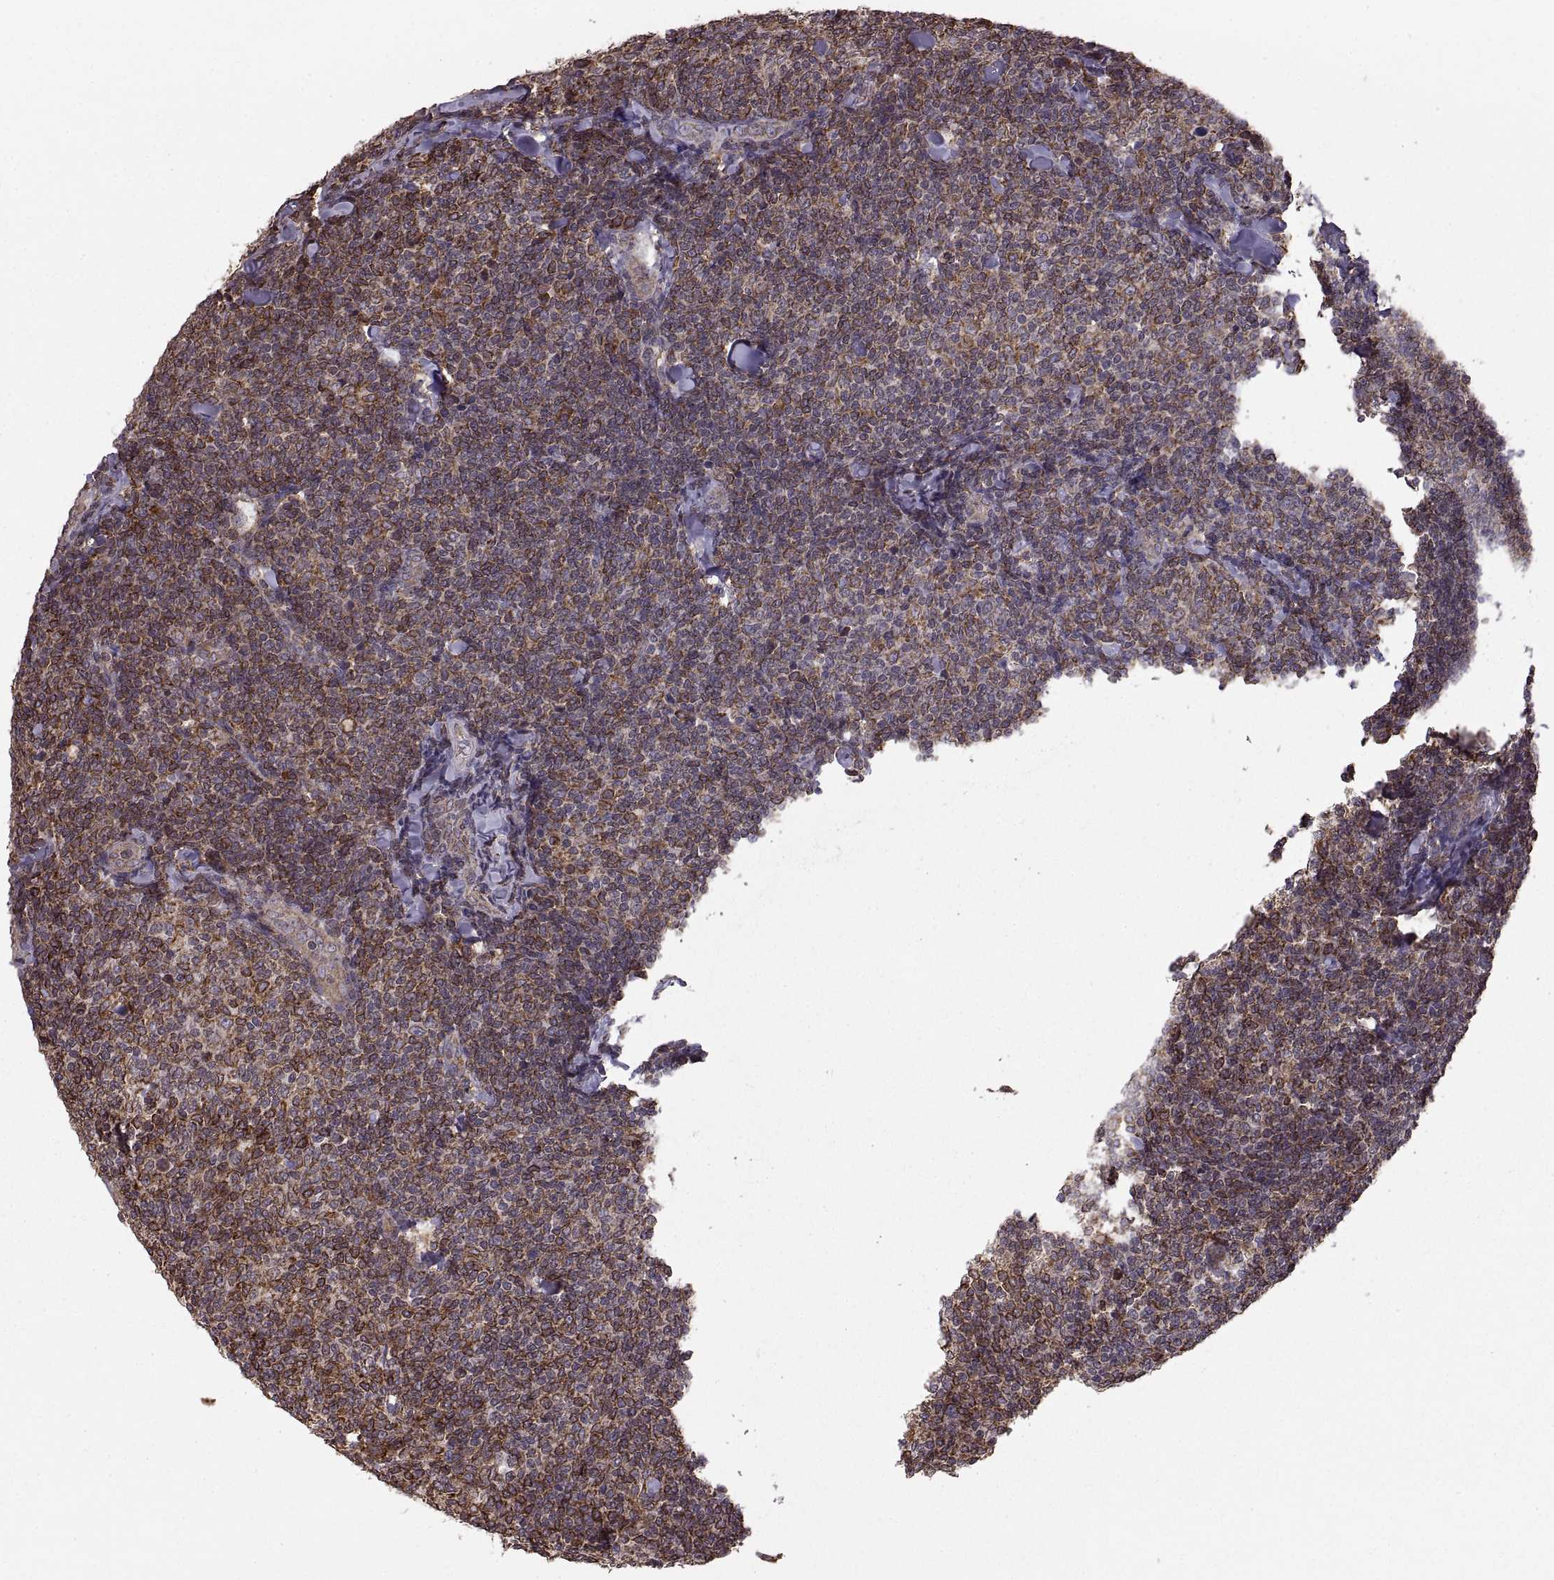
{"staining": {"intensity": "moderate", "quantity": ">75%", "location": "cytoplasmic/membranous"}, "tissue": "lymphoma", "cell_type": "Tumor cells", "image_type": "cancer", "snomed": [{"axis": "morphology", "description": "Malignant lymphoma, non-Hodgkin's type, Low grade"}, {"axis": "topography", "description": "Lymph node"}], "caption": "Human lymphoma stained with a brown dye displays moderate cytoplasmic/membranous positive expression in about >75% of tumor cells.", "gene": "PDIA3", "patient": {"sex": "female", "age": 56}}